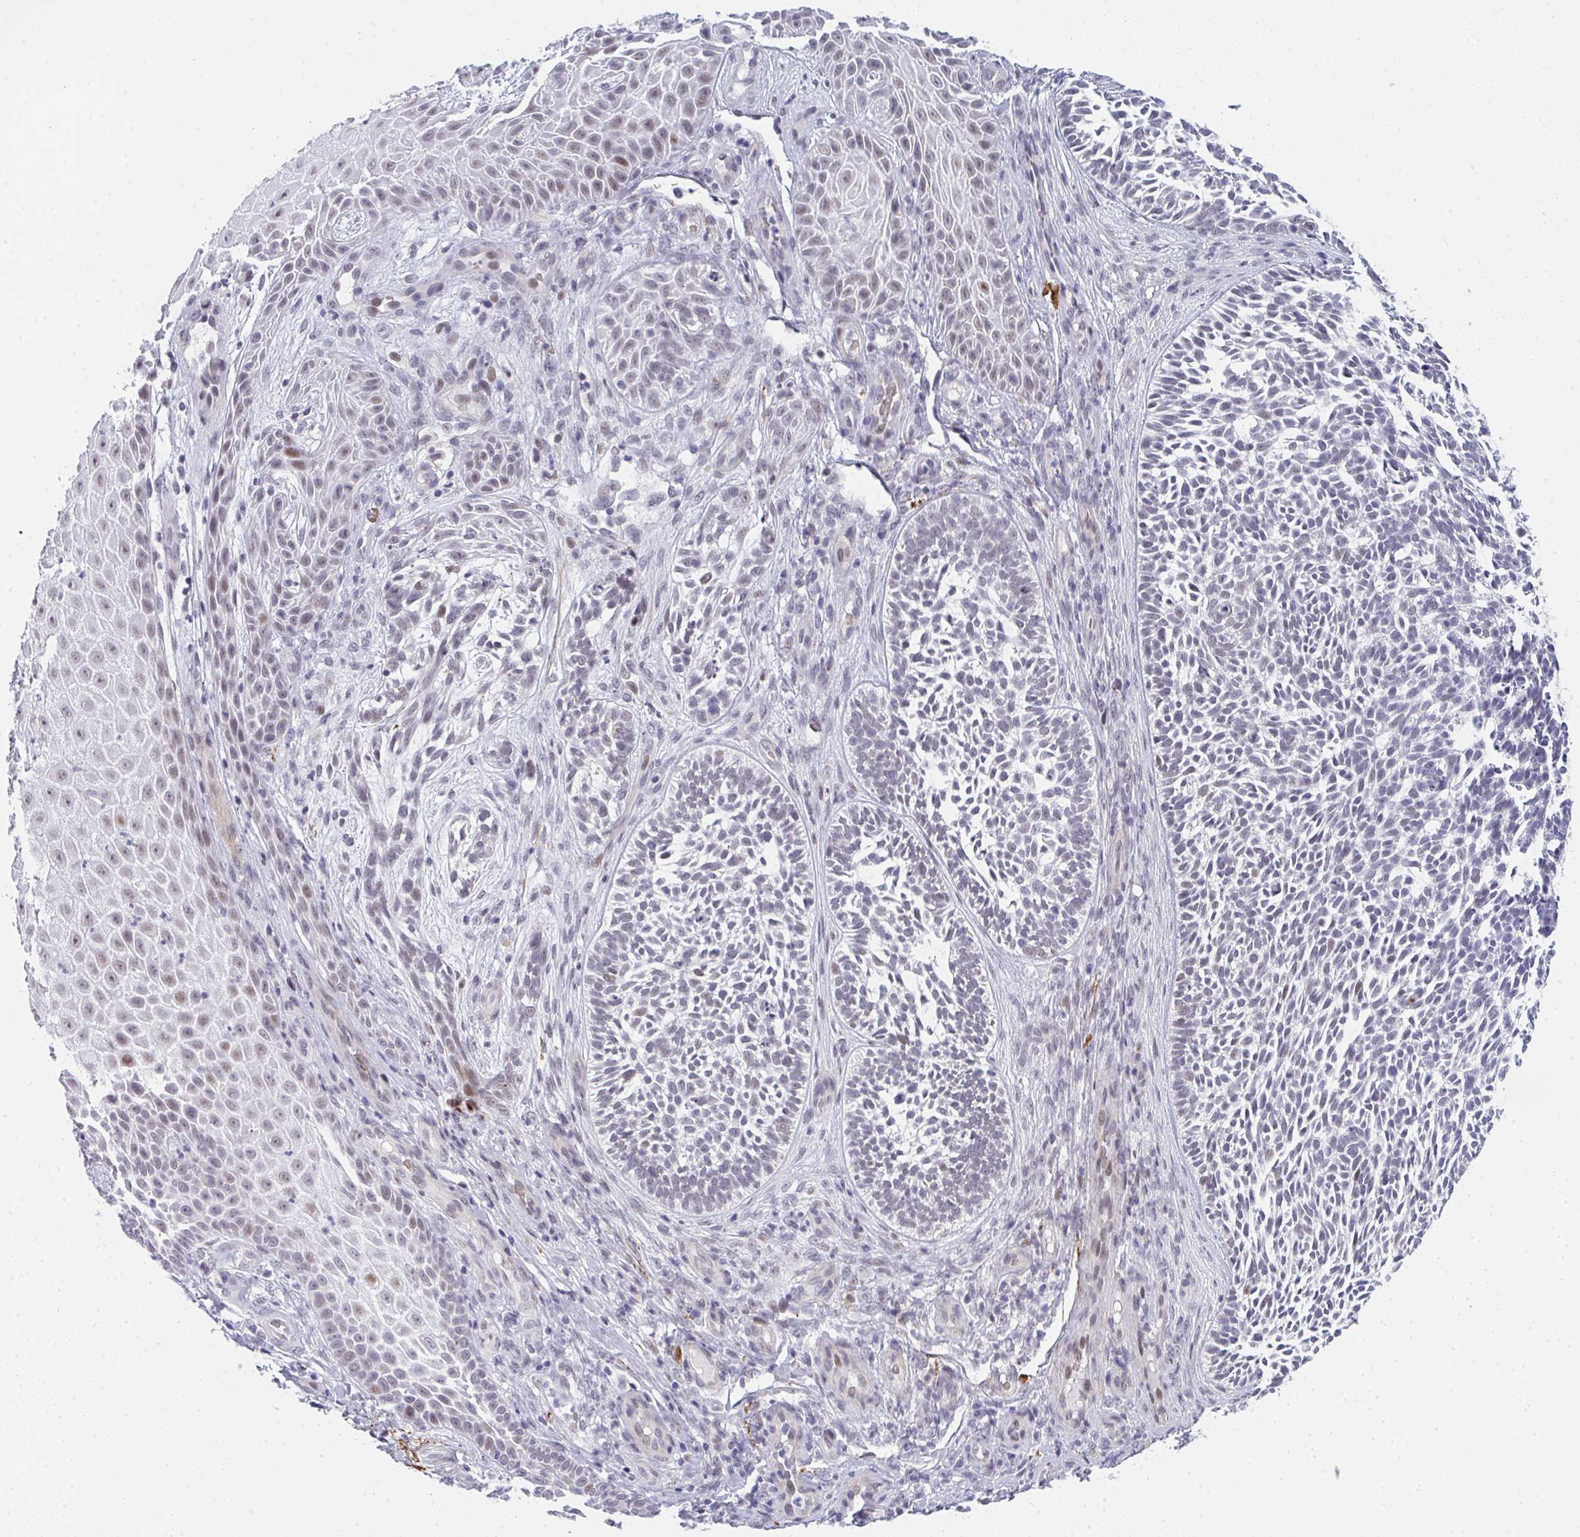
{"staining": {"intensity": "weak", "quantity": "<25%", "location": "nuclear"}, "tissue": "skin cancer", "cell_type": "Tumor cells", "image_type": "cancer", "snomed": [{"axis": "morphology", "description": "Basal cell carcinoma"}, {"axis": "topography", "description": "Skin"}, {"axis": "topography", "description": "Skin, foot"}], "caption": "Immunohistochemistry (IHC) micrograph of skin cancer (basal cell carcinoma) stained for a protein (brown), which shows no positivity in tumor cells. (DAB IHC, high magnification).", "gene": "TNMD", "patient": {"sex": "female", "age": 77}}